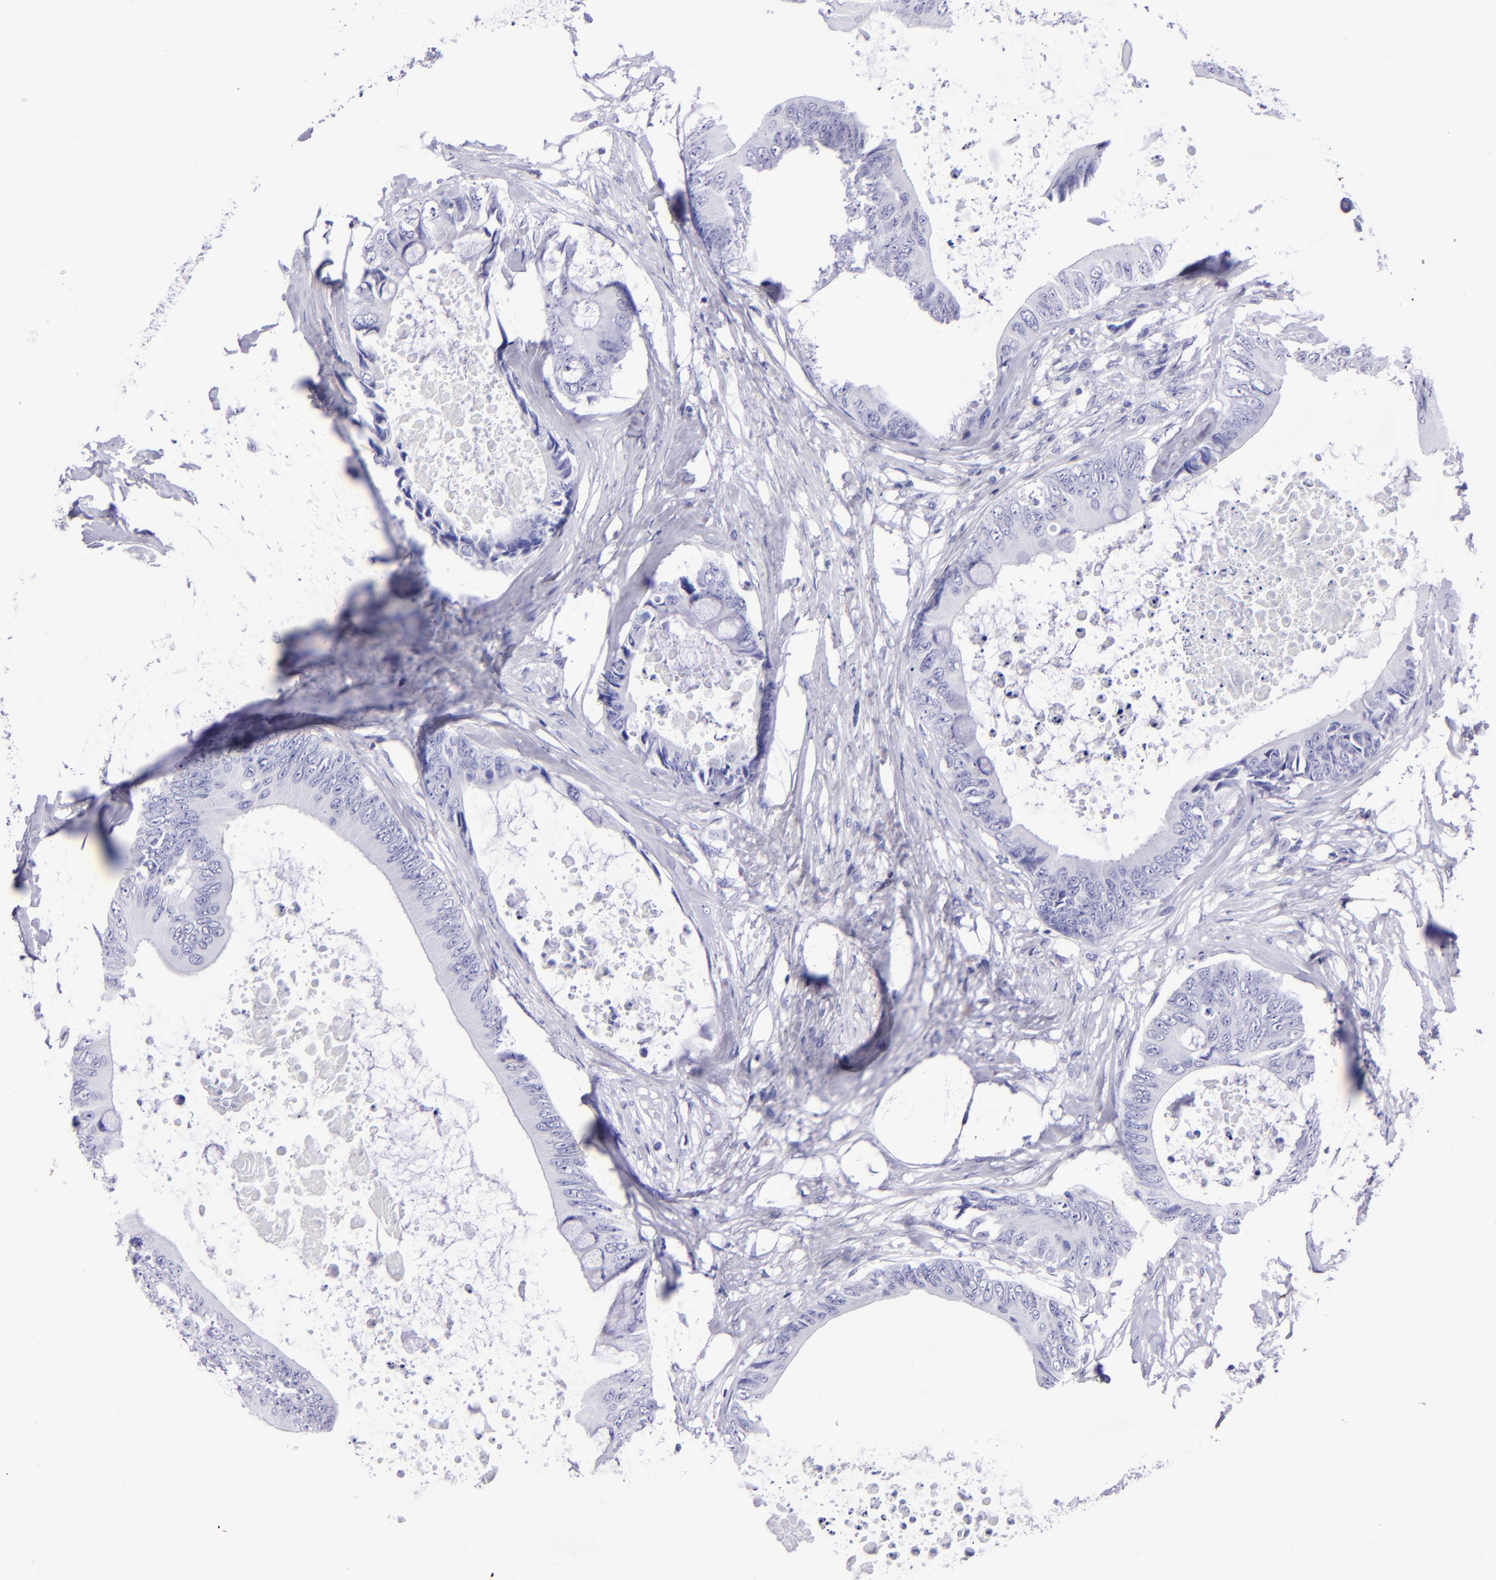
{"staining": {"intensity": "negative", "quantity": "none", "location": "none"}, "tissue": "colorectal cancer", "cell_type": "Tumor cells", "image_type": "cancer", "snomed": [{"axis": "morphology", "description": "Normal tissue, NOS"}, {"axis": "morphology", "description": "Adenocarcinoma, NOS"}, {"axis": "topography", "description": "Rectum"}, {"axis": "topography", "description": "Peripheral nerve tissue"}], "caption": "This is an immunohistochemistry image of colorectal cancer. There is no expression in tumor cells.", "gene": "TYRP1", "patient": {"sex": "female", "age": 77}}